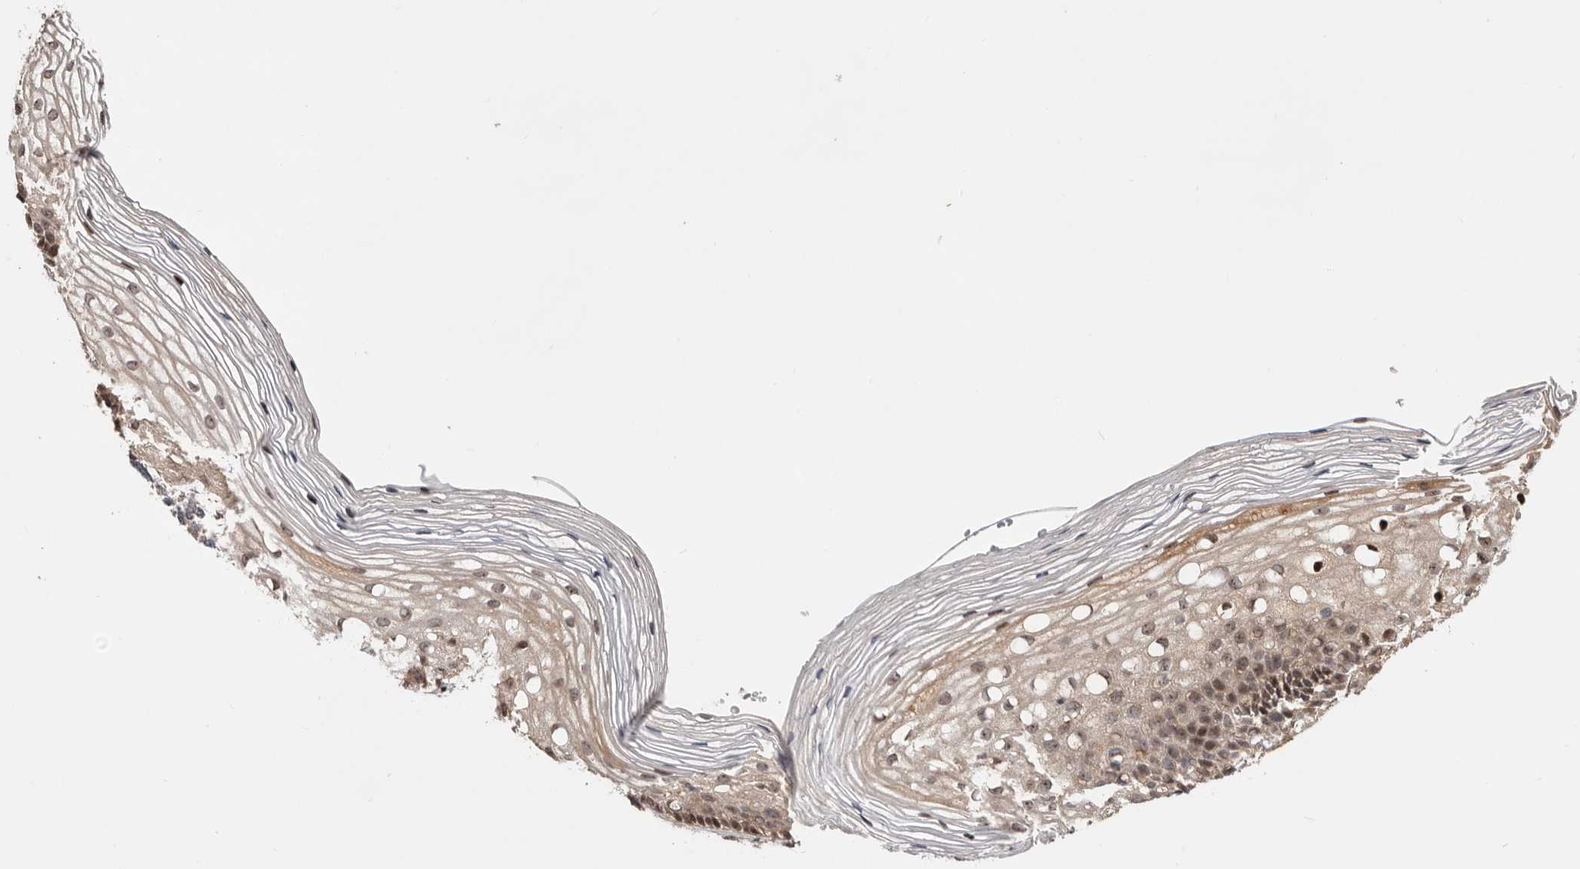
{"staining": {"intensity": "weak", "quantity": "<25%", "location": "cytoplasmic/membranous"}, "tissue": "cervix", "cell_type": "Glandular cells", "image_type": "normal", "snomed": [{"axis": "morphology", "description": "Normal tissue, NOS"}, {"axis": "topography", "description": "Cervix"}], "caption": "This micrograph is of benign cervix stained with IHC to label a protein in brown with the nuclei are counter-stained blue. There is no positivity in glandular cells. The staining was performed using DAB to visualize the protein expression in brown, while the nuclei were stained in blue with hematoxylin (Magnification: 20x).", "gene": "DOP1A", "patient": {"sex": "female", "age": 27}}